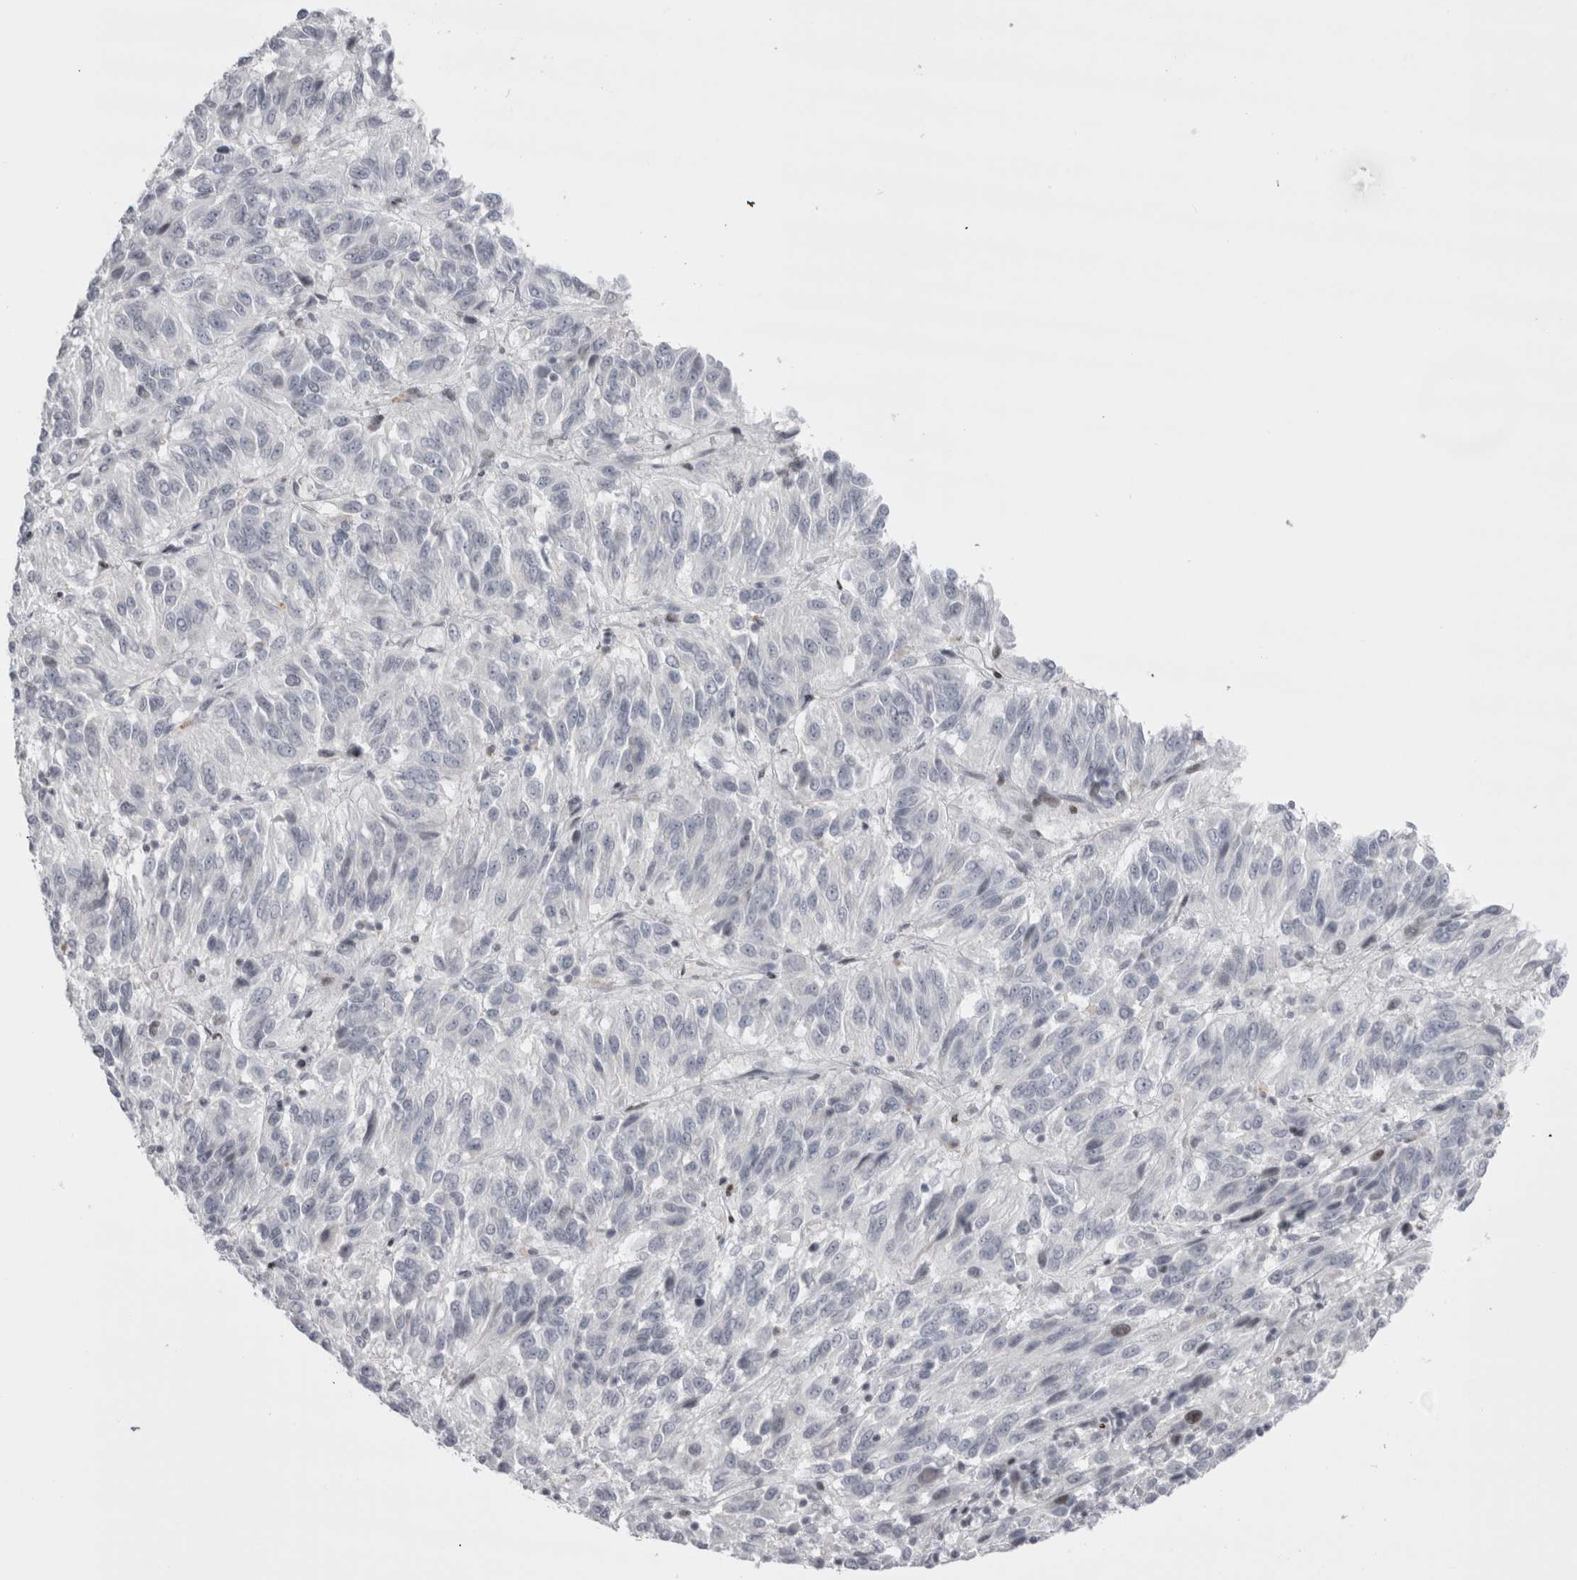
{"staining": {"intensity": "negative", "quantity": "none", "location": "none"}, "tissue": "melanoma", "cell_type": "Tumor cells", "image_type": "cancer", "snomed": [{"axis": "morphology", "description": "Malignant melanoma, Metastatic site"}, {"axis": "topography", "description": "Lung"}], "caption": "Tumor cells show no significant positivity in melanoma. (Brightfield microscopy of DAB IHC at high magnification).", "gene": "FNDC8", "patient": {"sex": "male", "age": 64}}